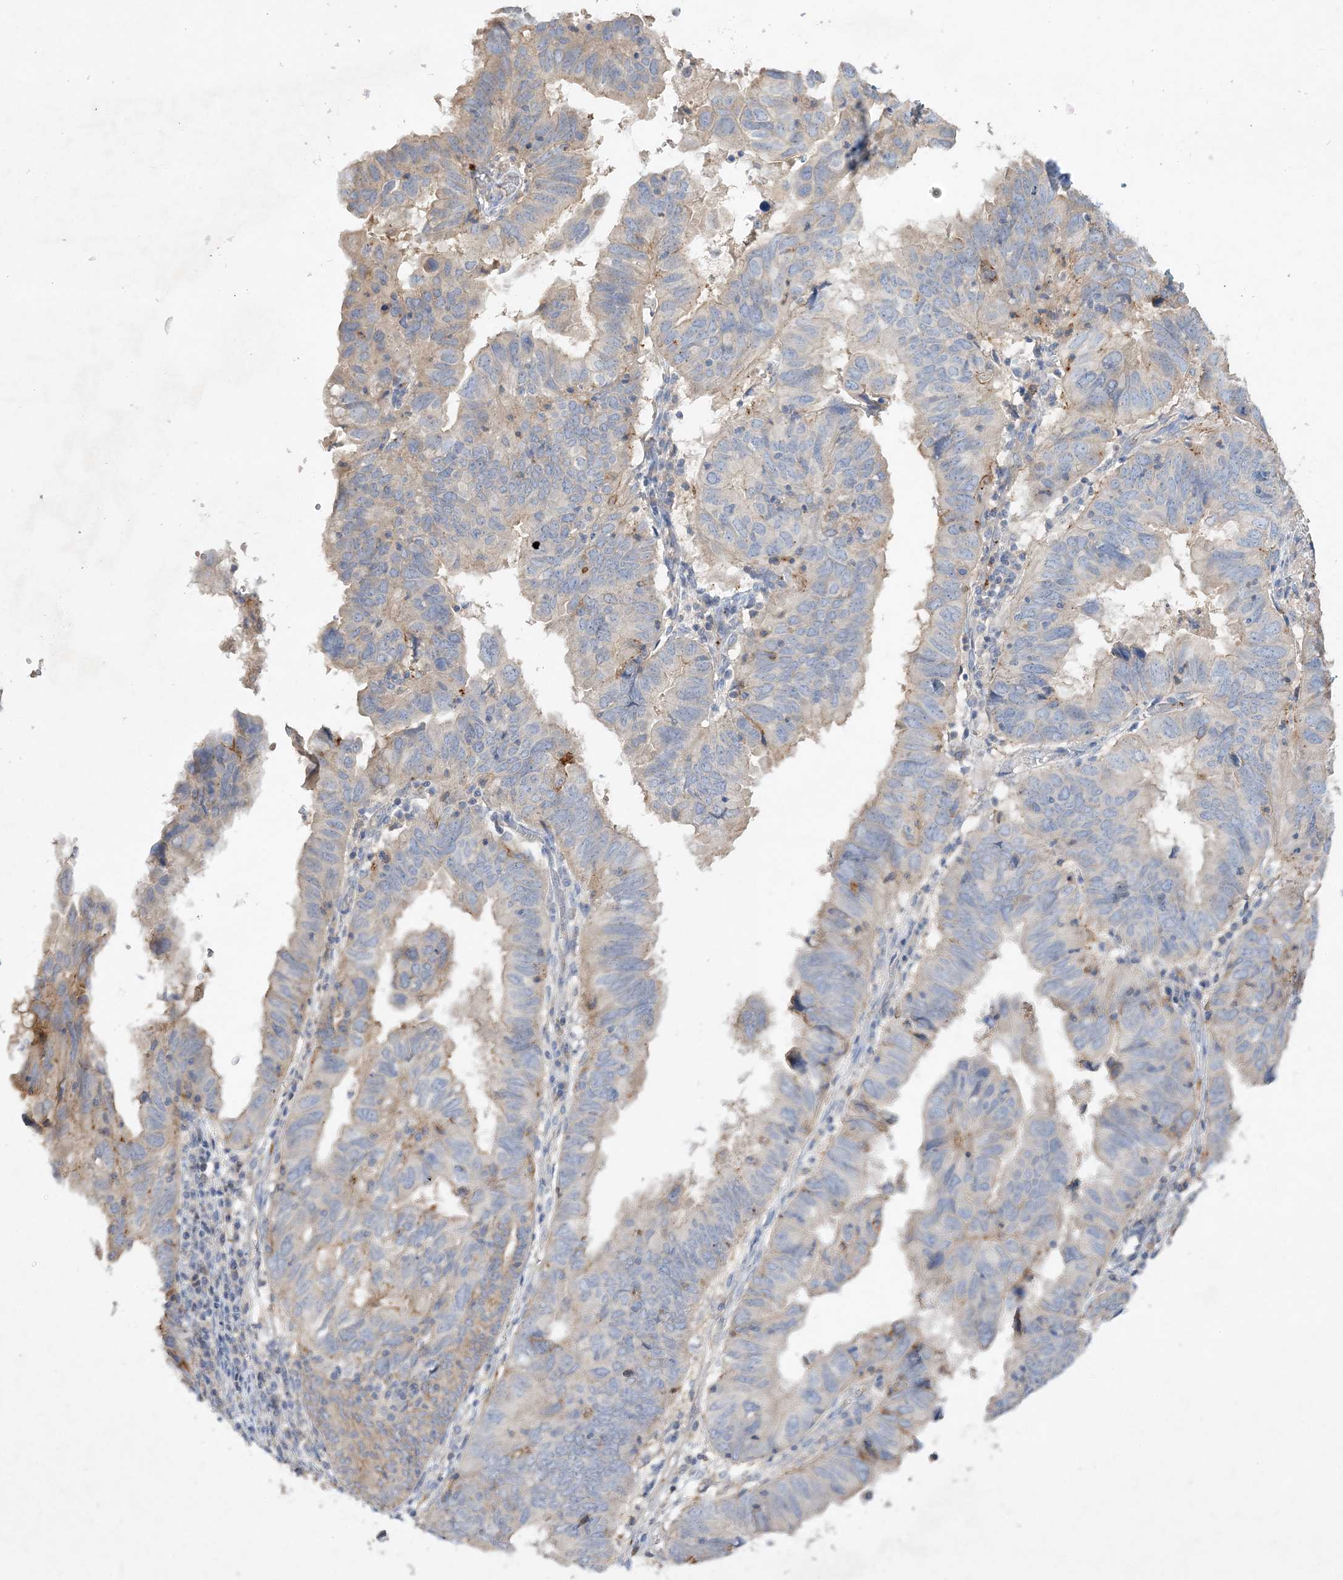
{"staining": {"intensity": "negative", "quantity": "none", "location": "none"}, "tissue": "endometrial cancer", "cell_type": "Tumor cells", "image_type": "cancer", "snomed": [{"axis": "morphology", "description": "Adenocarcinoma, NOS"}, {"axis": "topography", "description": "Uterus"}], "caption": "There is no significant staining in tumor cells of adenocarcinoma (endometrial). (DAB immunohistochemistry, high magnification).", "gene": "ADCK2", "patient": {"sex": "female", "age": 77}}